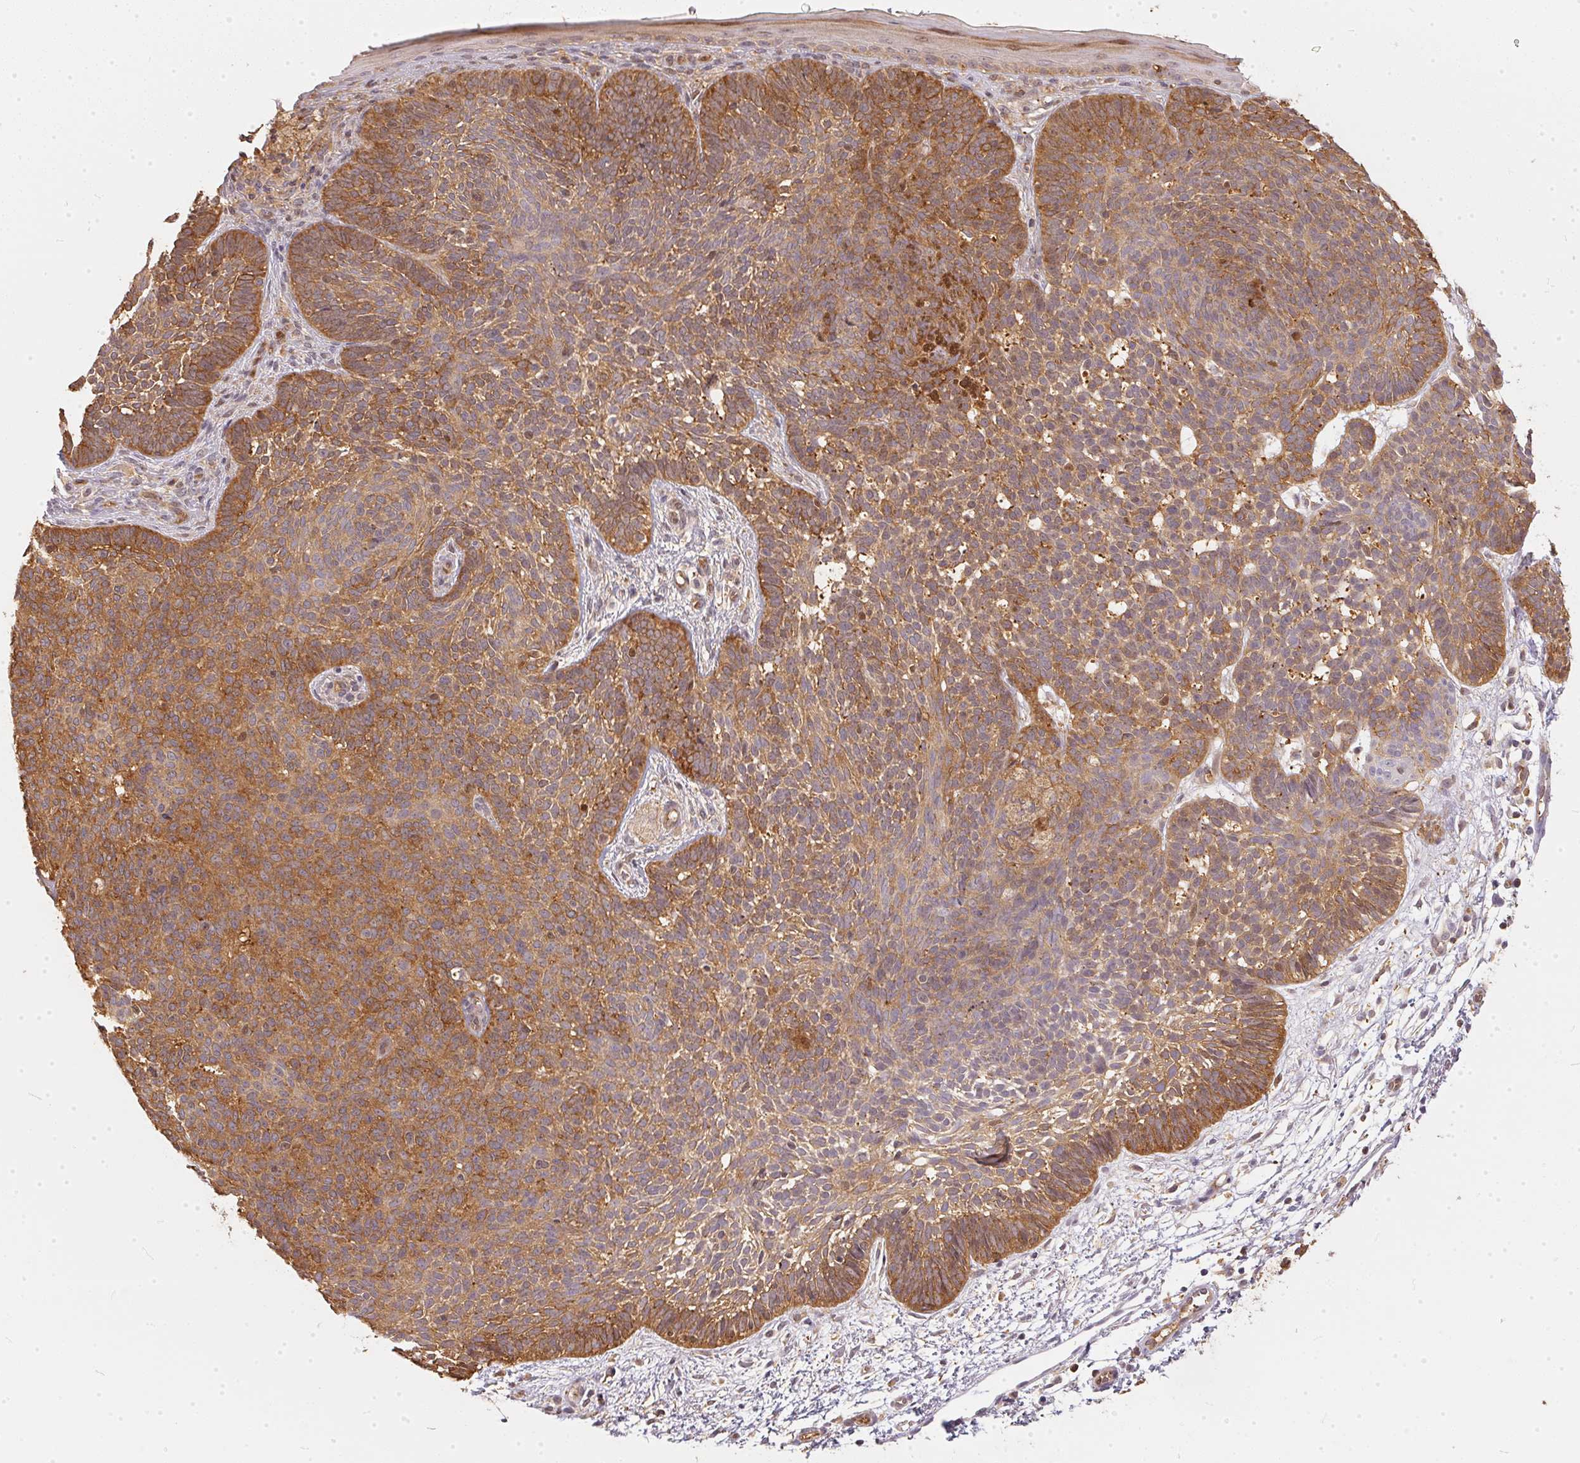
{"staining": {"intensity": "moderate", "quantity": ">75%", "location": "cytoplasmic/membranous"}, "tissue": "skin cancer", "cell_type": "Tumor cells", "image_type": "cancer", "snomed": [{"axis": "morphology", "description": "Basal cell carcinoma"}, {"axis": "topography", "description": "Skin"}], "caption": "Immunohistochemistry (IHC) of skin cancer exhibits medium levels of moderate cytoplasmic/membranous expression in about >75% of tumor cells.", "gene": "BLMH", "patient": {"sex": "female", "age": 85}}